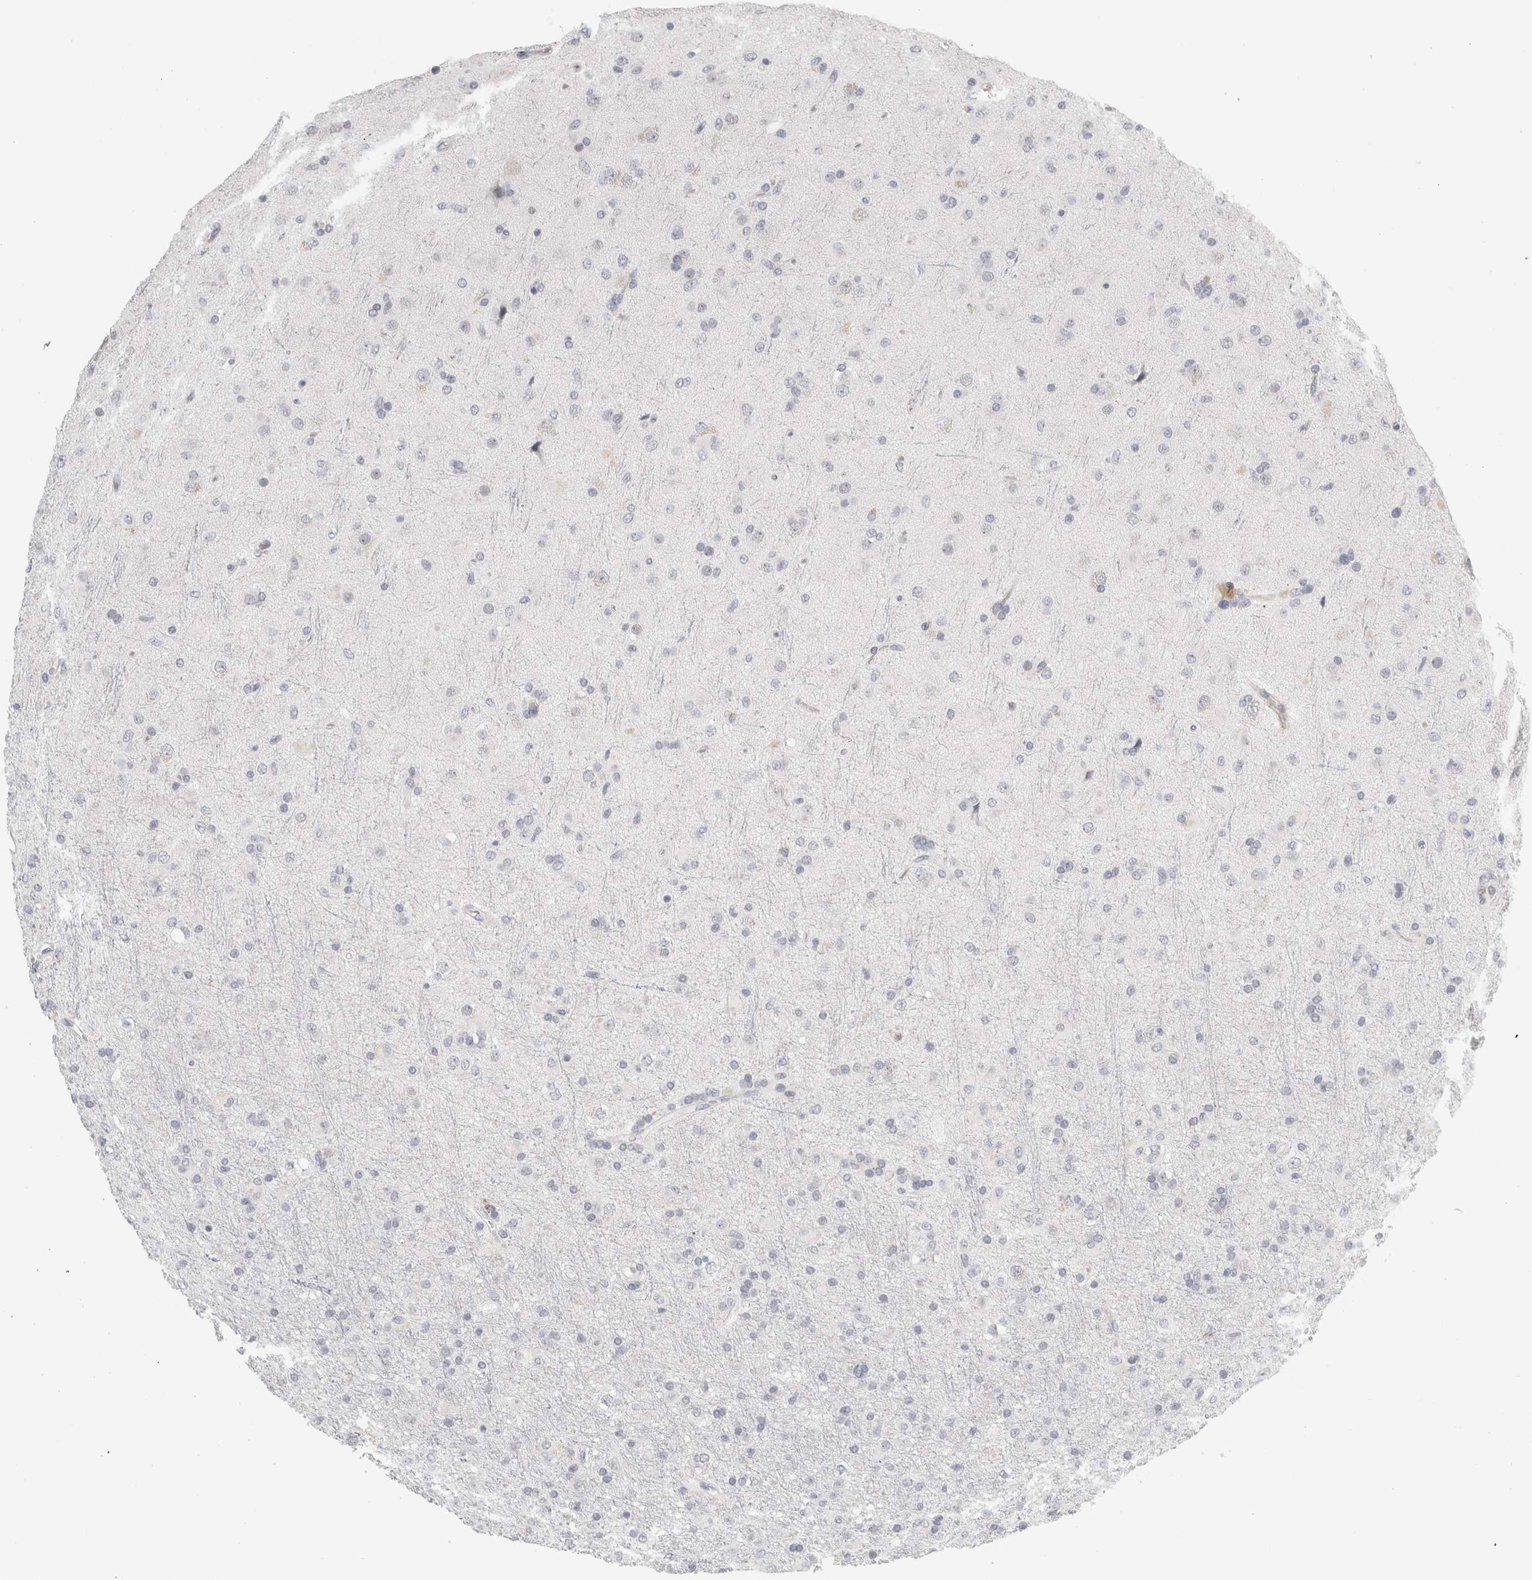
{"staining": {"intensity": "negative", "quantity": "none", "location": "none"}, "tissue": "glioma", "cell_type": "Tumor cells", "image_type": "cancer", "snomed": [{"axis": "morphology", "description": "Glioma, malignant, Low grade"}, {"axis": "topography", "description": "Brain"}], "caption": "Immunohistochemistry histopathology image of glioma stained for a protein (brown), which reveals no staining in tumor cells. Nuclei are stained in blue.", "gene": "FBLIM1", "patient": {"sex": "male", "age": 65}}